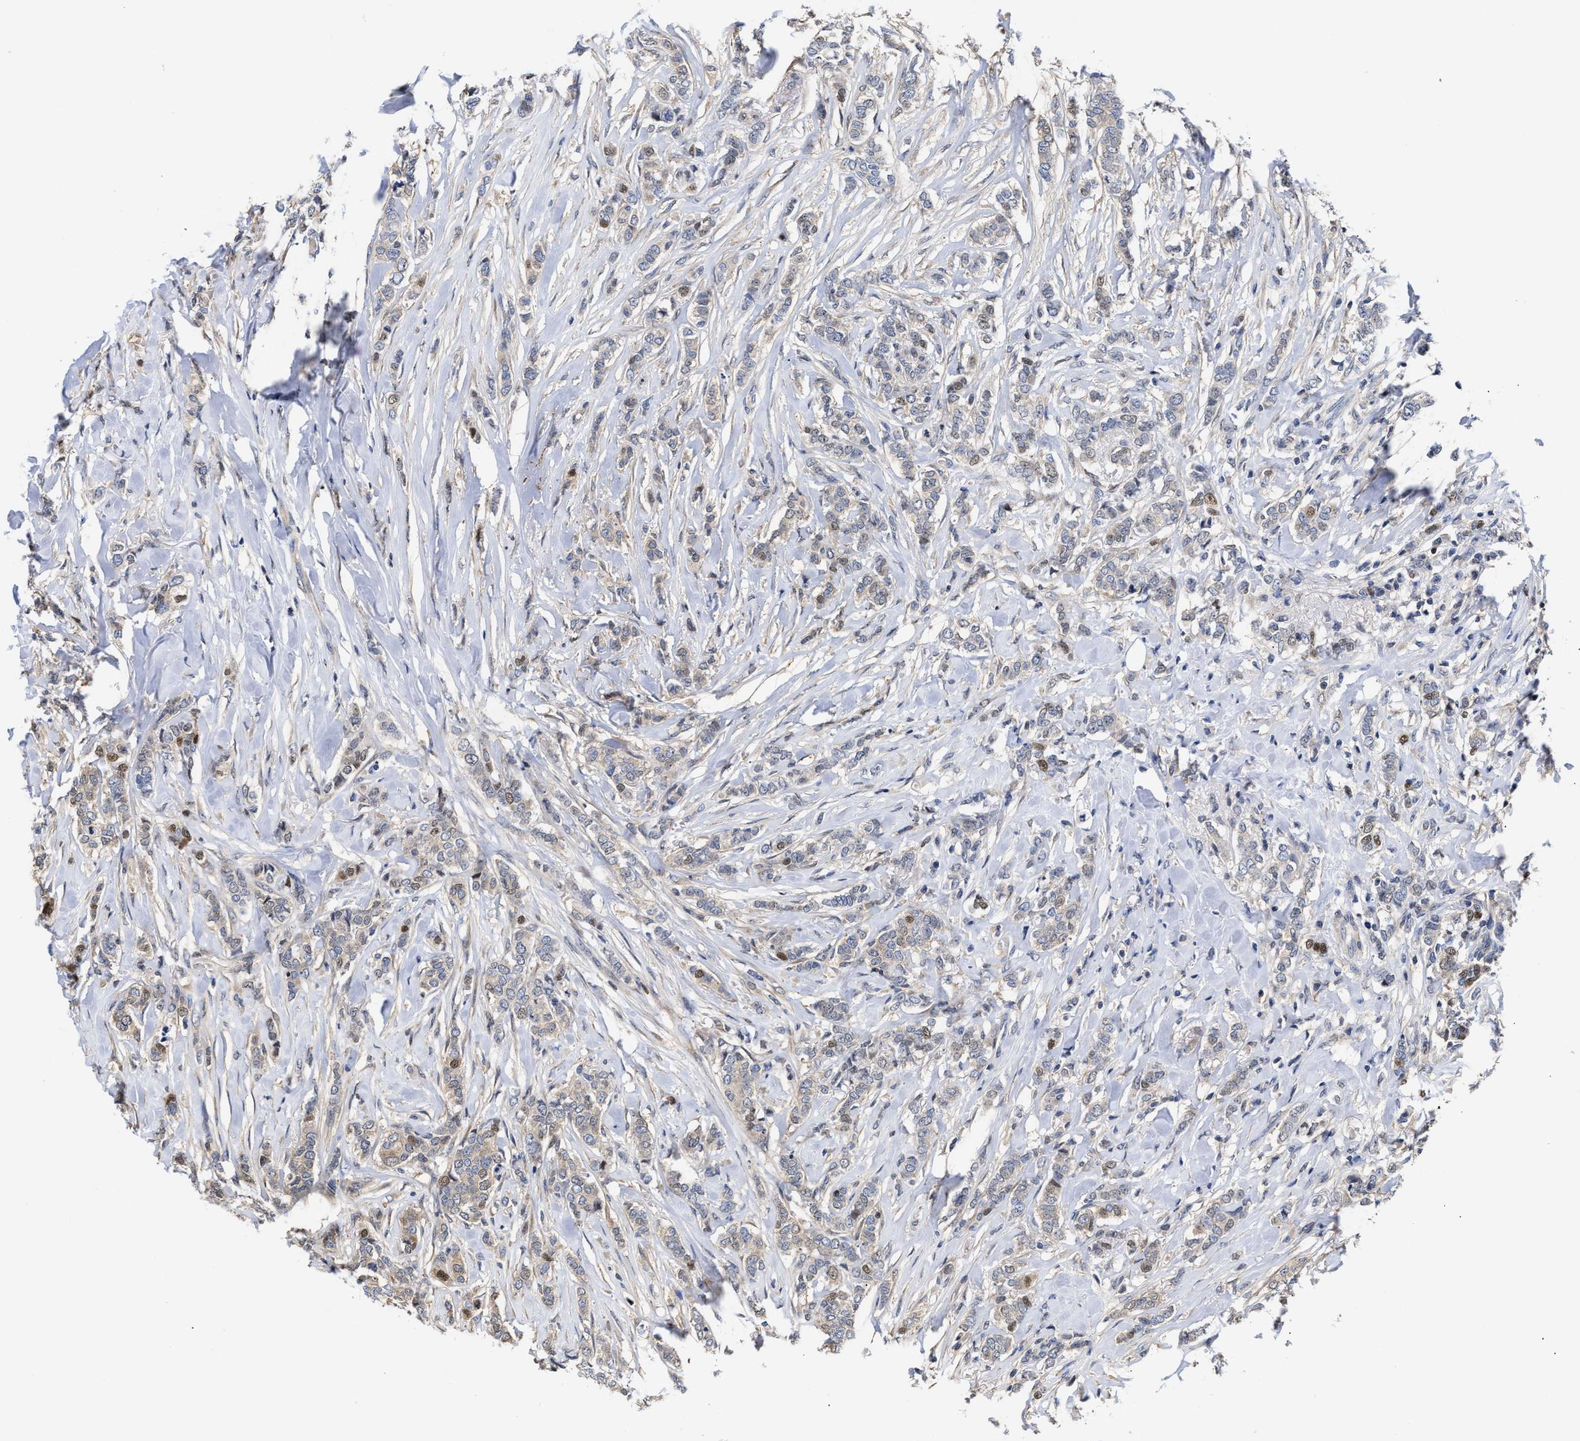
{"staining": {"intensity": "weak", "quantity": "25%-75%", "location": "cytoplasmic/membranous"}, "tissue": "breast cancer", "cell_type": "Tumor cells", "image_type": "cancer", "snomed": [{"axis": "morphology", "description": "Lobular carcinoma"}, {"axis": "topography", "description": "Skin"}, {"axis": "topography", "description": "Breast"}], "caption": "IHC histopathology image of neoplastic tissue: breast cancer (lobular carcinoma) stained using IHC reveals low levels of weak protein expression localized specifically in the cytoplasmic/membranous of tumor cells, appearing as a cytoplasmic/membranous brown color.", "gene": "KLHDC1", "patient": {"sex": "female", "age": 46}}